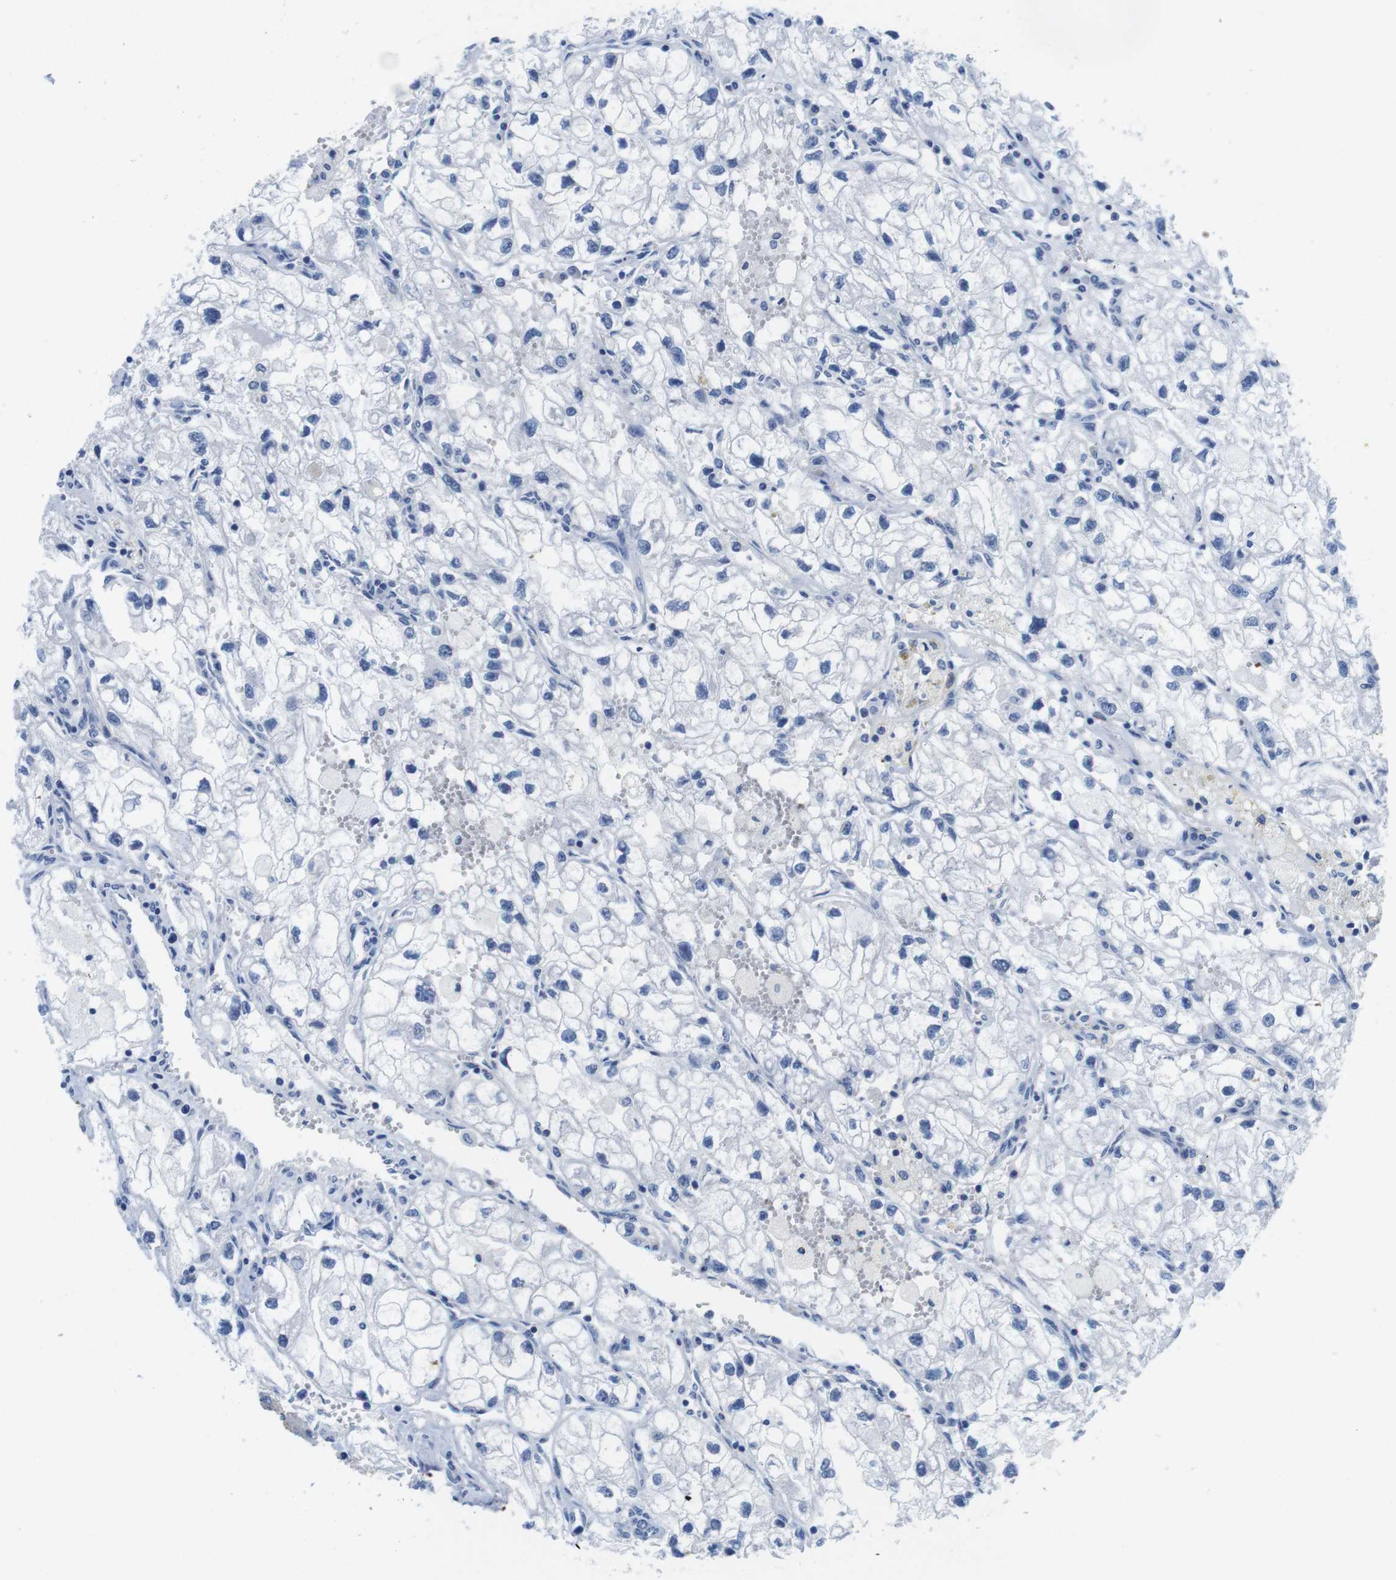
{"staining": {"intensity": "negative", "quantity": "none", "location": "none"}, "tissue": "renal cancer", "cell_type": "Tumor cells", "image_type": "cancer", "snomed": [{"axis": "morphology", "description": "Adenocarcinoma, NOS"}, {"axis": "topography", "description": "Kidney"}], "caption": "This is a histopathology image of IHC staining of renal adenocarcinoma, which shows no positivity in tumor cells.", "gene": "SCRIB", "patient": {"sex": "female", "age": 70}}